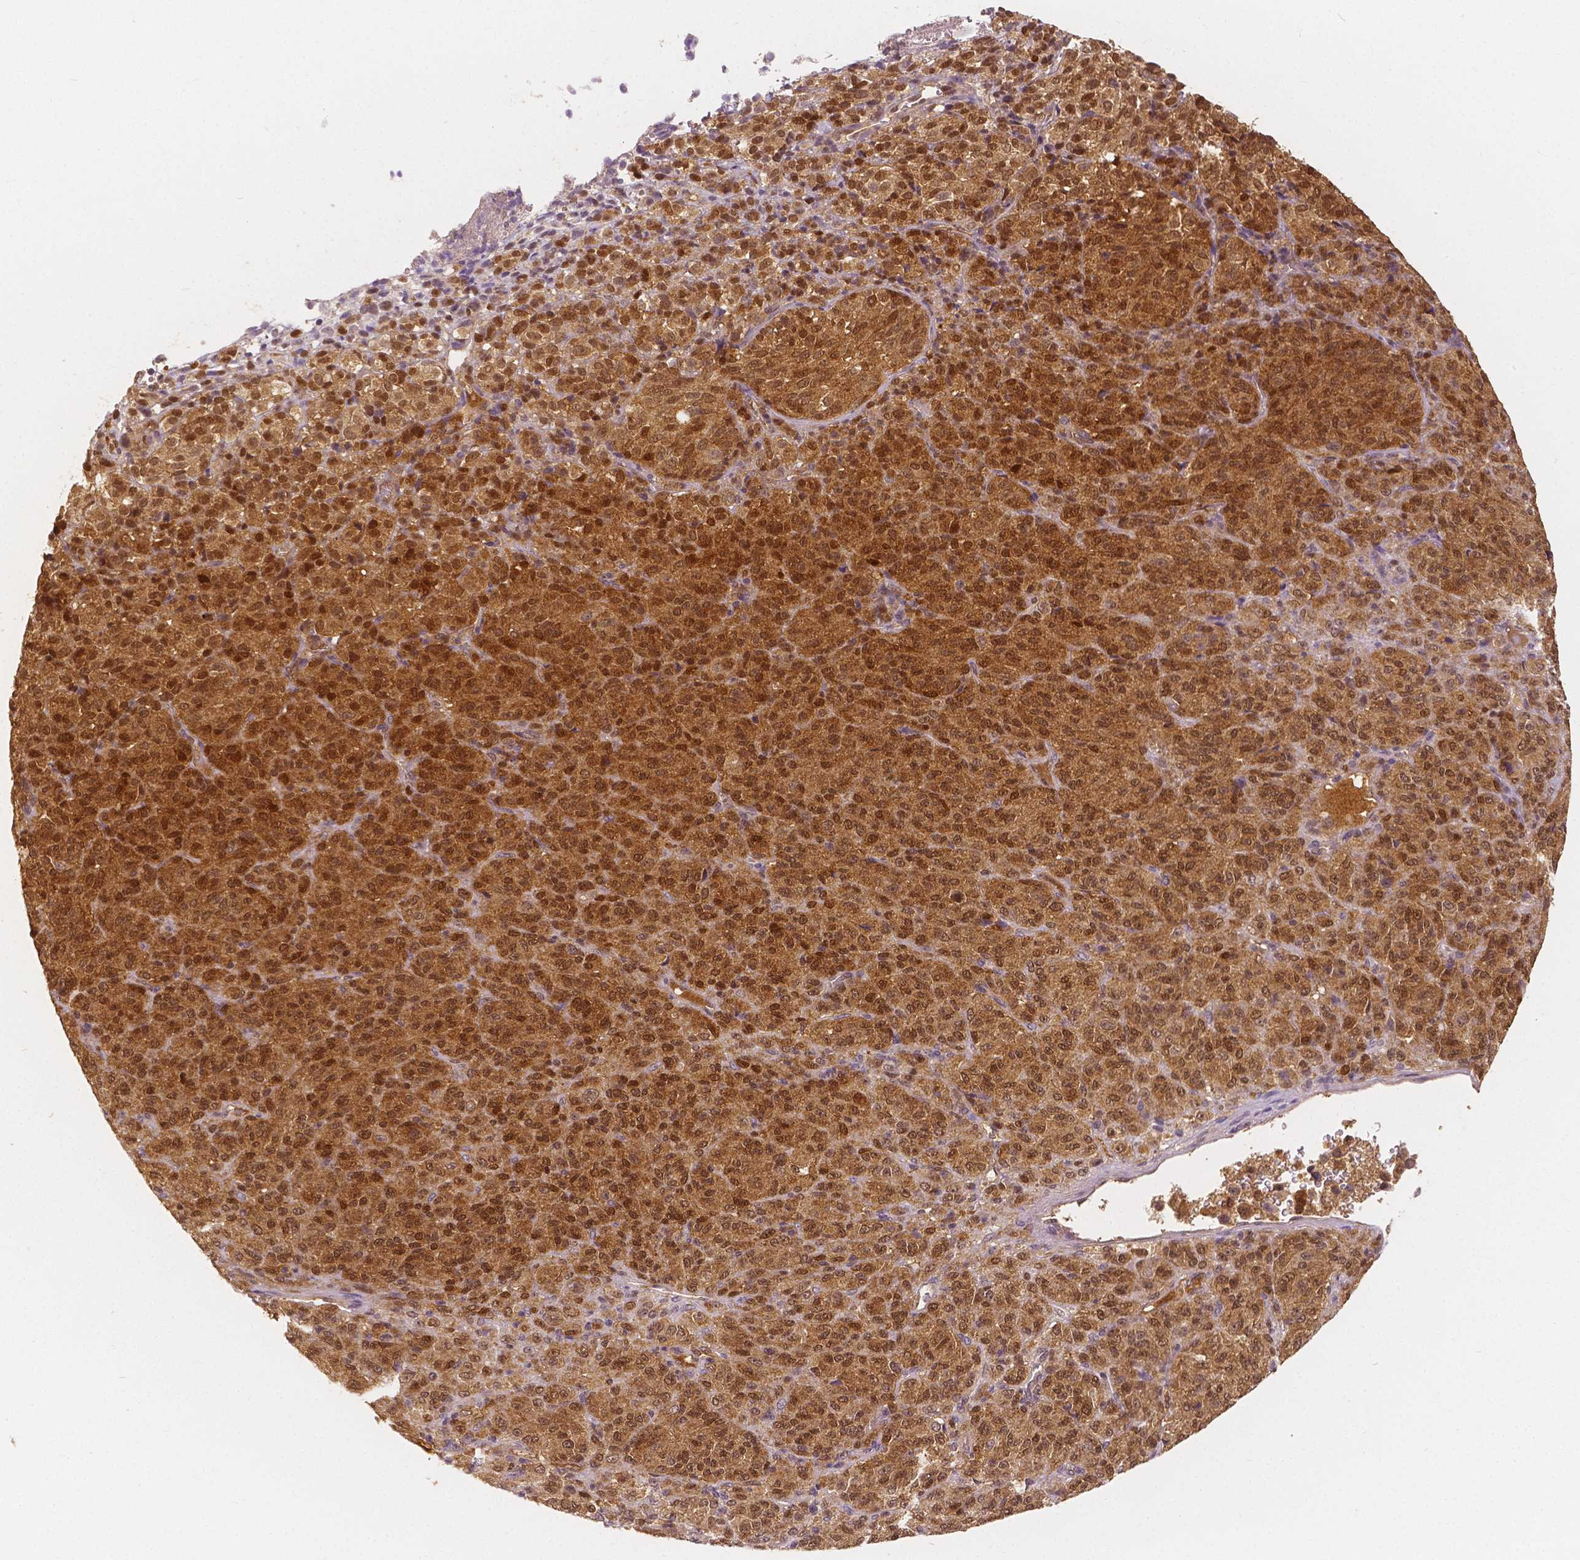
{"staining": {"intensity": "moderate", "quantity": ">75%", "location": "cytoplasmic/membranous,nuclear"}, "tissue": "melanoma", "cell_type": "Tumor cells", "image_type": "cancer", "snomed": [{"axis": "morphology", "description": "Malignant melanoma, Metastatic site"}, {"axis": "topography", "description": "Brain"}], "caption": "Brown immunohistochemical staining in melanoma displays moderate cytoplasmic/membranous and nuclear positivity in about >75% of tumor cells.", "gene": "NAPRT", "patient": {"sex": "female", "age": 56}}